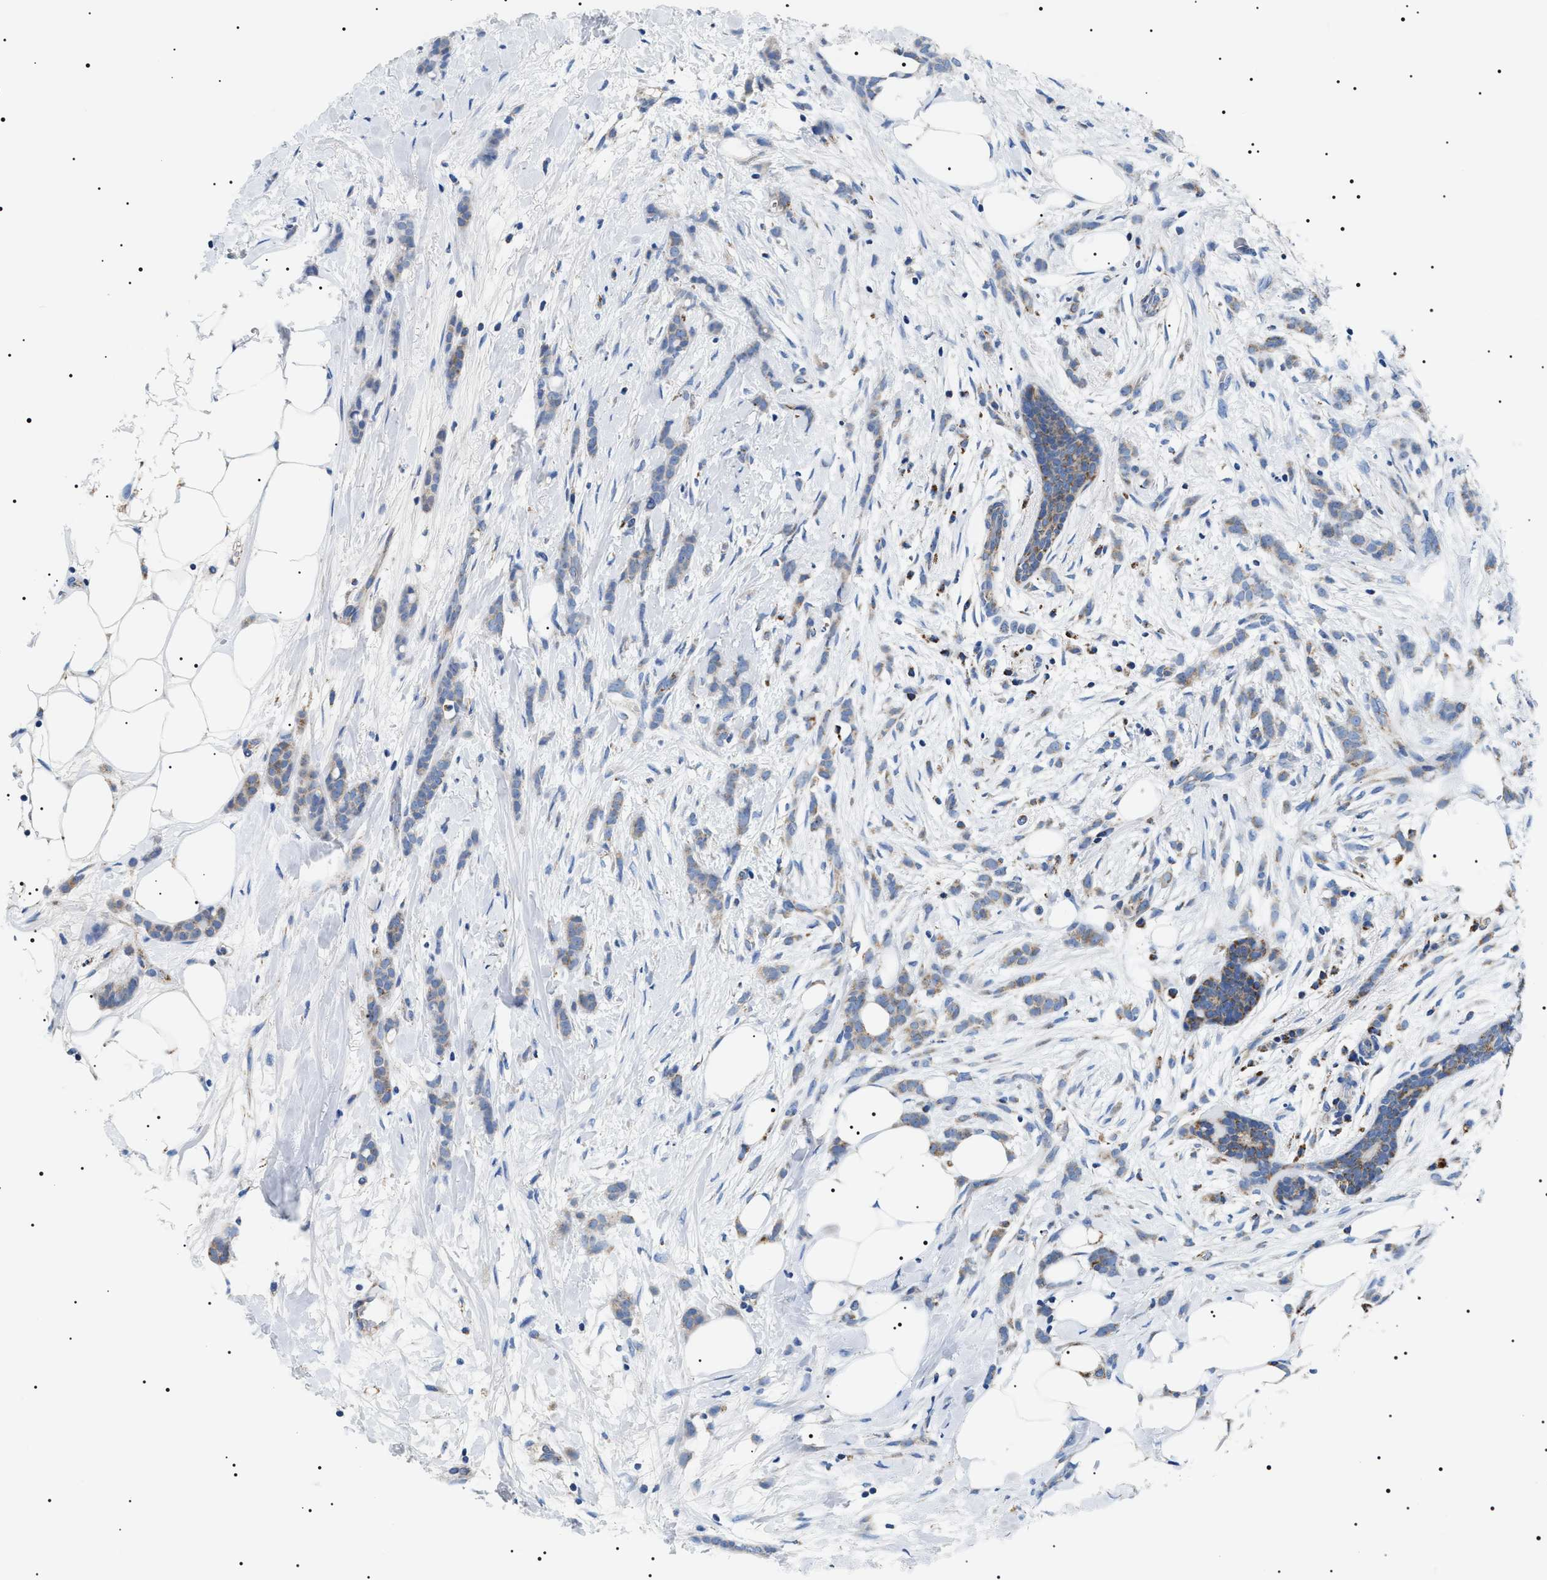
{"staining": {"intensity": "weak", "quantity": "<25%", "location": "cytoplasmic/membranous"}, "tissue": "breast cancer", "cell_type": "Tumor cells", "image_type": "cancer", "snomed": [{"axis": "morphology", "description": "Lobular carcinoma, in situ"}, {"axis": "morphology", "description": "Lobular carcinoma"}, {"axis": "topography", "description": "Breast"}], "caption": "A micrograph of breast cancer (lobular carcinoma) stained for a protein demonstrates no brown staining in tumor cells.", "gene": "OXSM", "patient": {"sex": "female", "age": 41}}